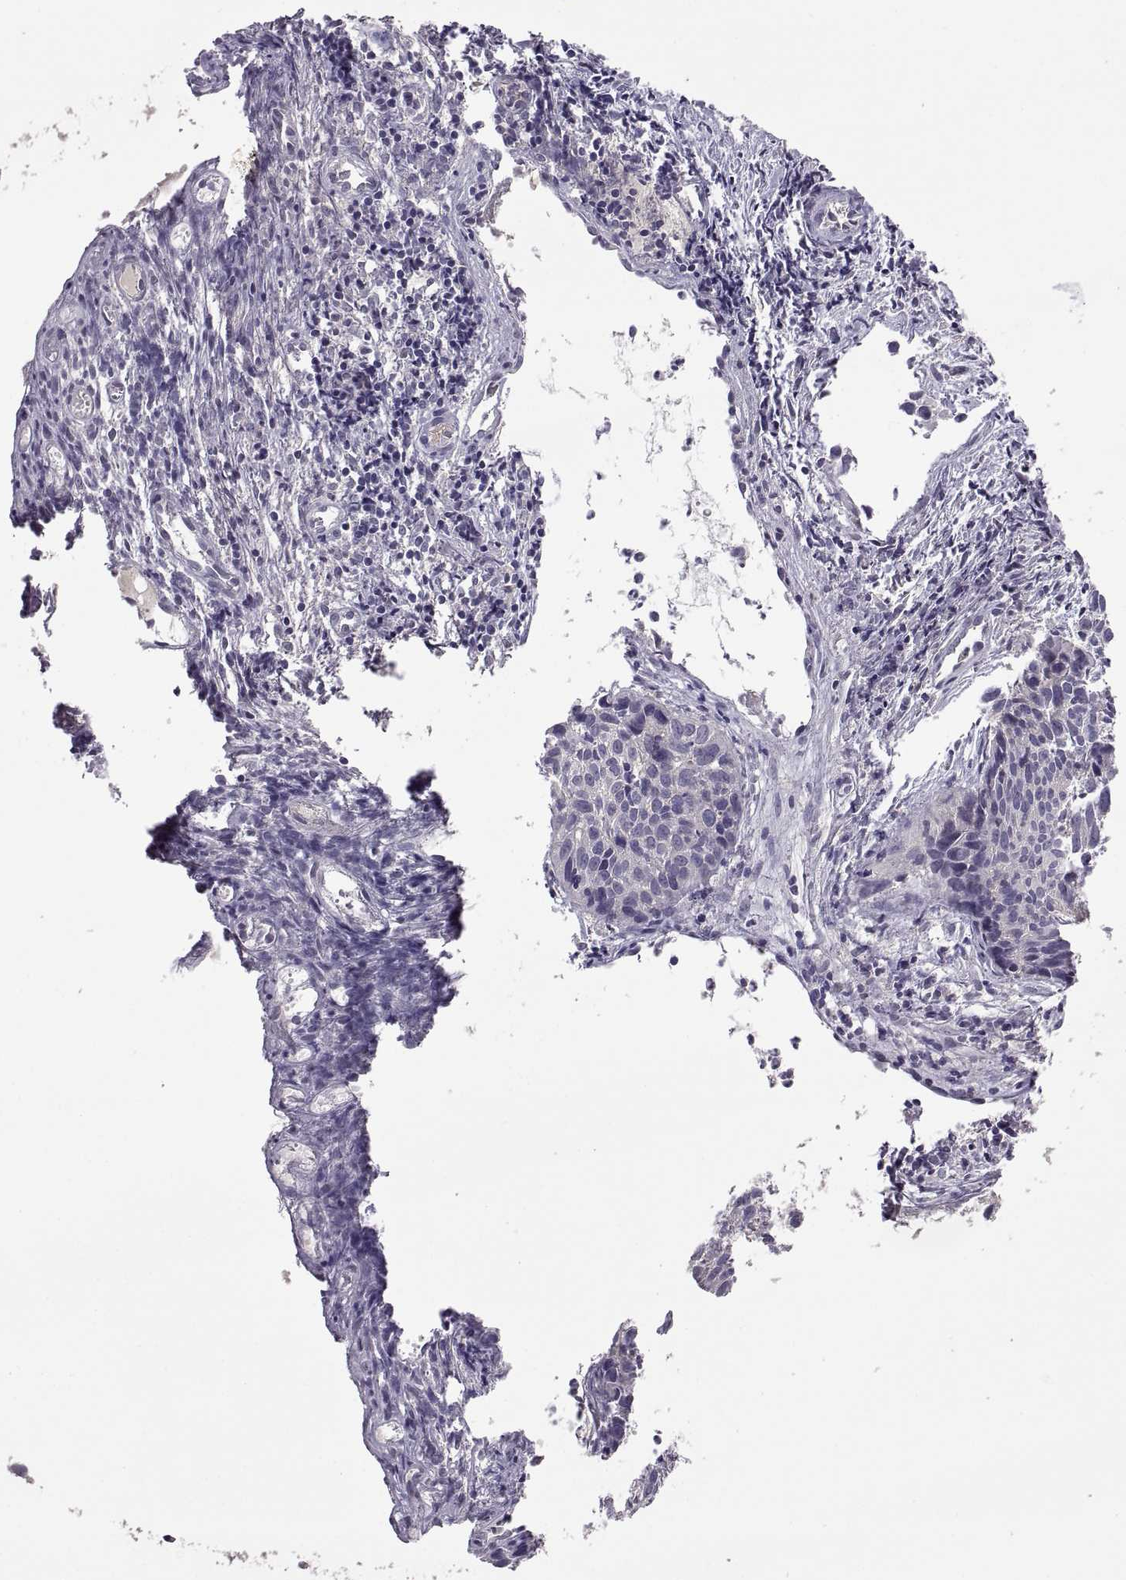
{"staining": {"intensity": "negative", "quantity": "none", "location": "none"}, "tissue": "cervical cancer", "cell_type": "Tumor cells", "image_type": "cancer", "snomed": [{"axis": "morphology", "description": "Squamous cell carcinoma, NOS"}, {"axis": "topography", "description": "Cervix"}], "caption": "High magnification brightfield microscopy of squamous cell carcinoma (cervical) stained with DAB (brown) and counterstained with hematoxylin (blue): tumor cells show no significant positivity. The staining is performed using DAB brown chromogen with nuclei counter-stained in using hematoxylin.", "gene": "NMNAT2", "patient": {"sex": "female", "age": 30}}